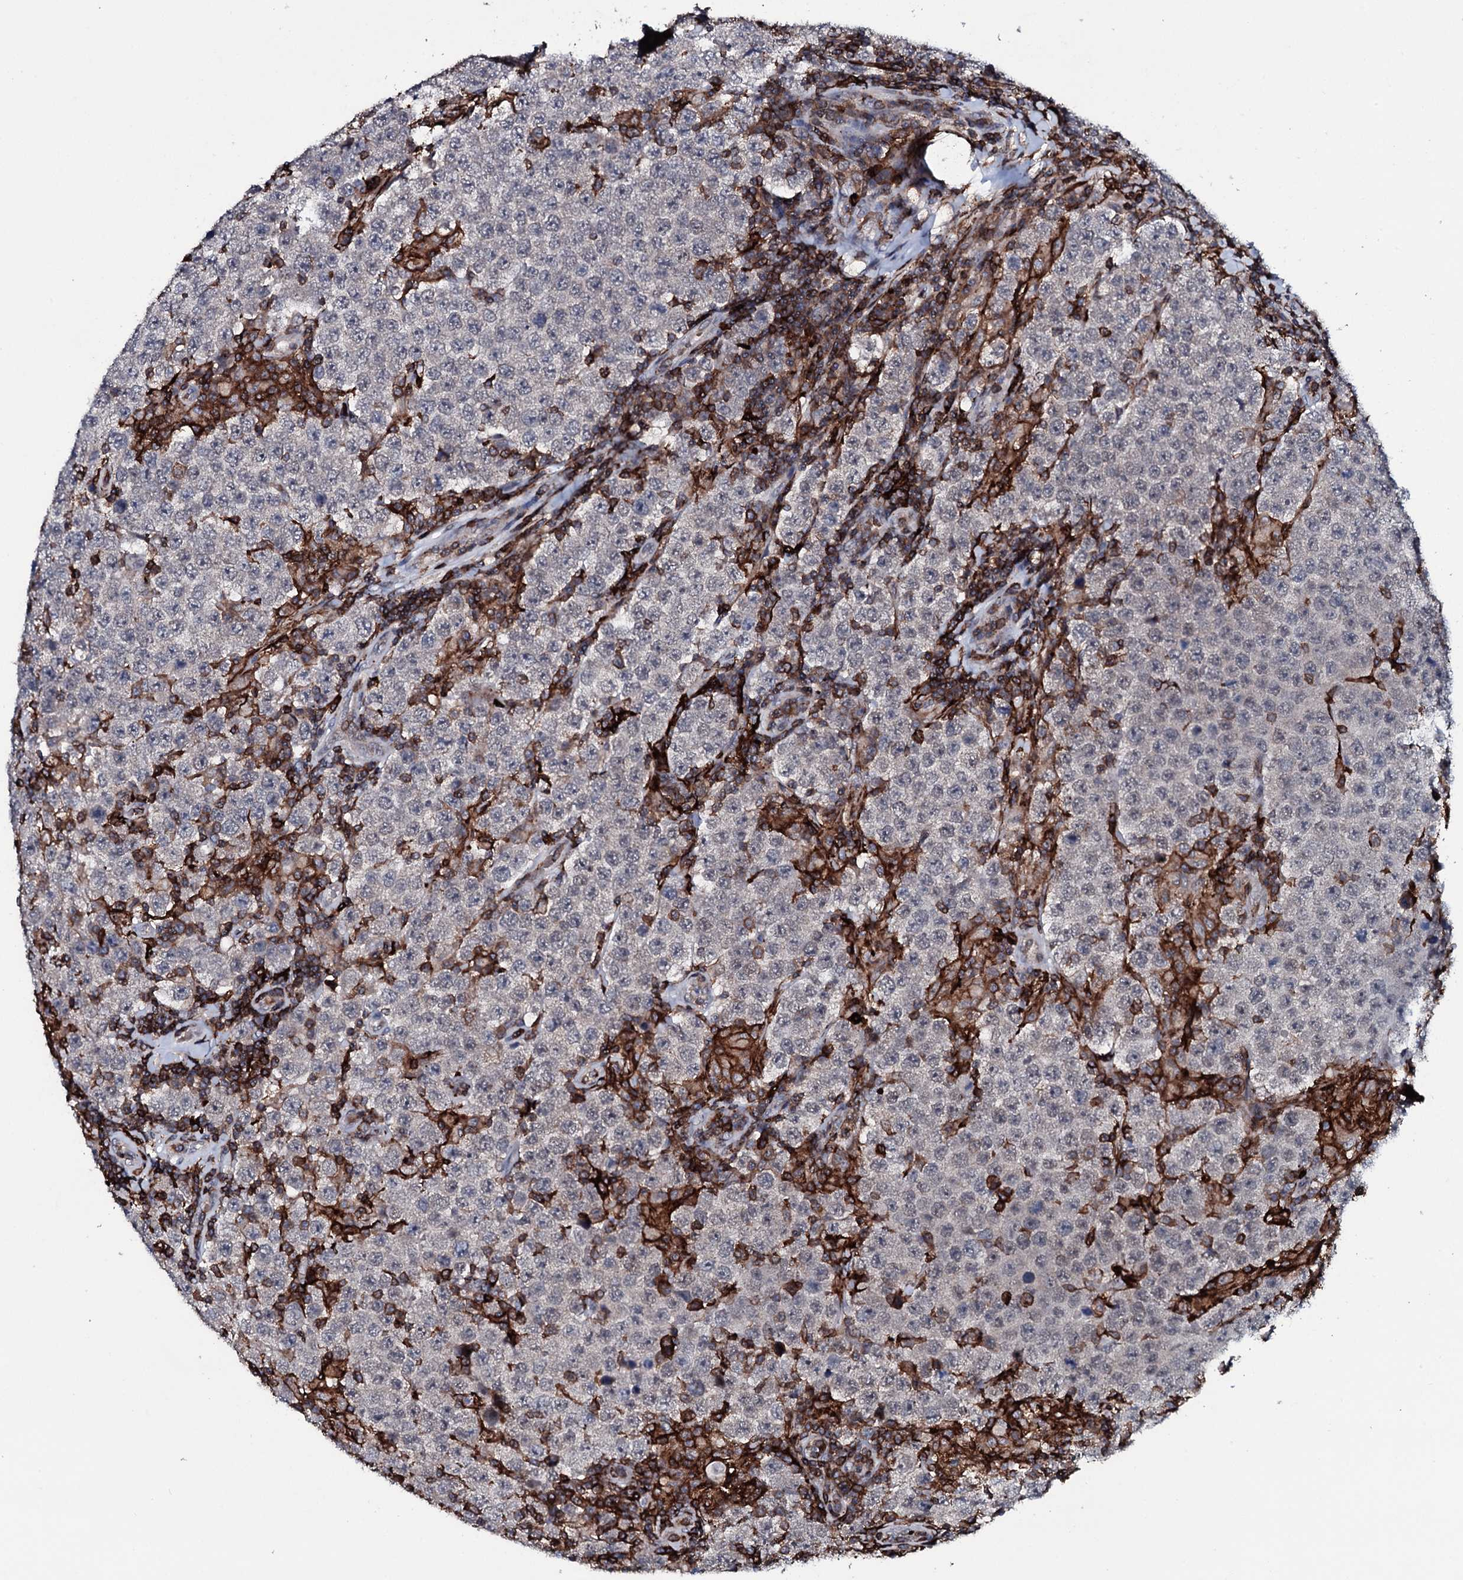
{"staining": {"intensity": "negative", "quantity": "none", "location": "none"}, "tissue": "testis cancer", "cell_type": "Tumor cells", "image_type": "cancer", "snomed": [{"axis": "morphology", "description": "Normal tissue, NOS"}, {"axis": "morphology", "description": "Urothelial carcinoma, High grade"}, {"axis": "morphology", "description": "Seminoma, NOS"}, {"axis": "morphology", "description": "Carcinoma, Embryonal, NOS"}, {"axis": "topography", "description": "Urinary bladder"}, {"axis": "topography", "description": "Testis"}], "caption": "Protein analysis of seminoma (testis) exhibits no significant positivity in tumor cells. (DAB (3,3'-diaminobenzidine) IHC with hematoxylin counter stain).", "gene": "OGFOD2", "patient": {"sex": "male", "age": 41}}